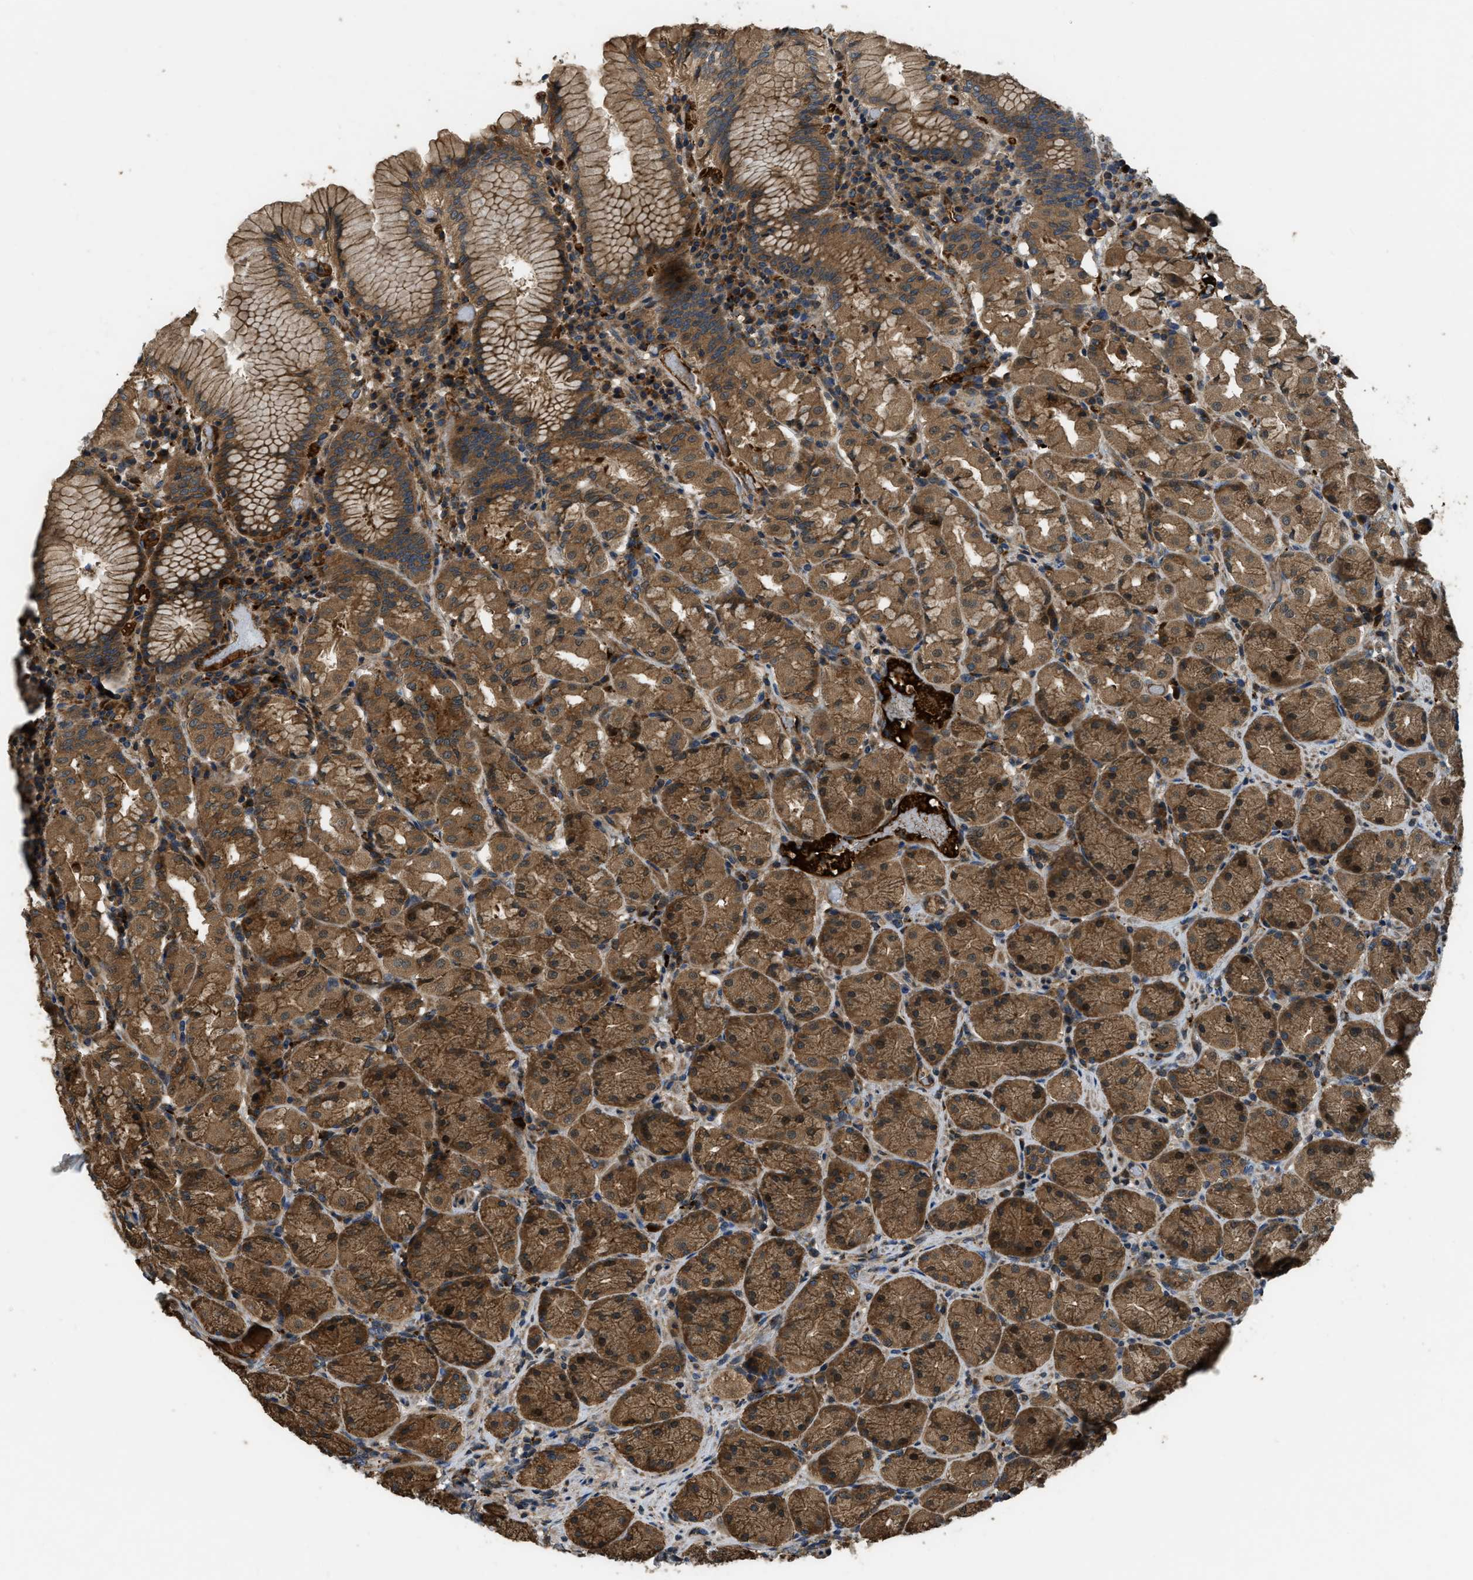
{"staining": {"intensity": "strong", "quantity": ">75%", "location": "cytoplasmic/membranous"}, "tissue": "stomach", "cell_type": "Glandular cells", "image_type": "normal", "snomed": [{"axis": "morphology", "description": "Normal tissue, NOS"}, {"axis": "topography", "description": "Stomach"}, {"axis": "topography", "description": "Stomach, lower"}], "caption": "An immunohistochemistry histopathology image of unremarkable tissue is shown. Protein staining in brown labels strong cytoplasmic/membranous positivity in stomach within glandular cells.", "gene": "GGH", "patient": {"sex": "female", "age": 56}}